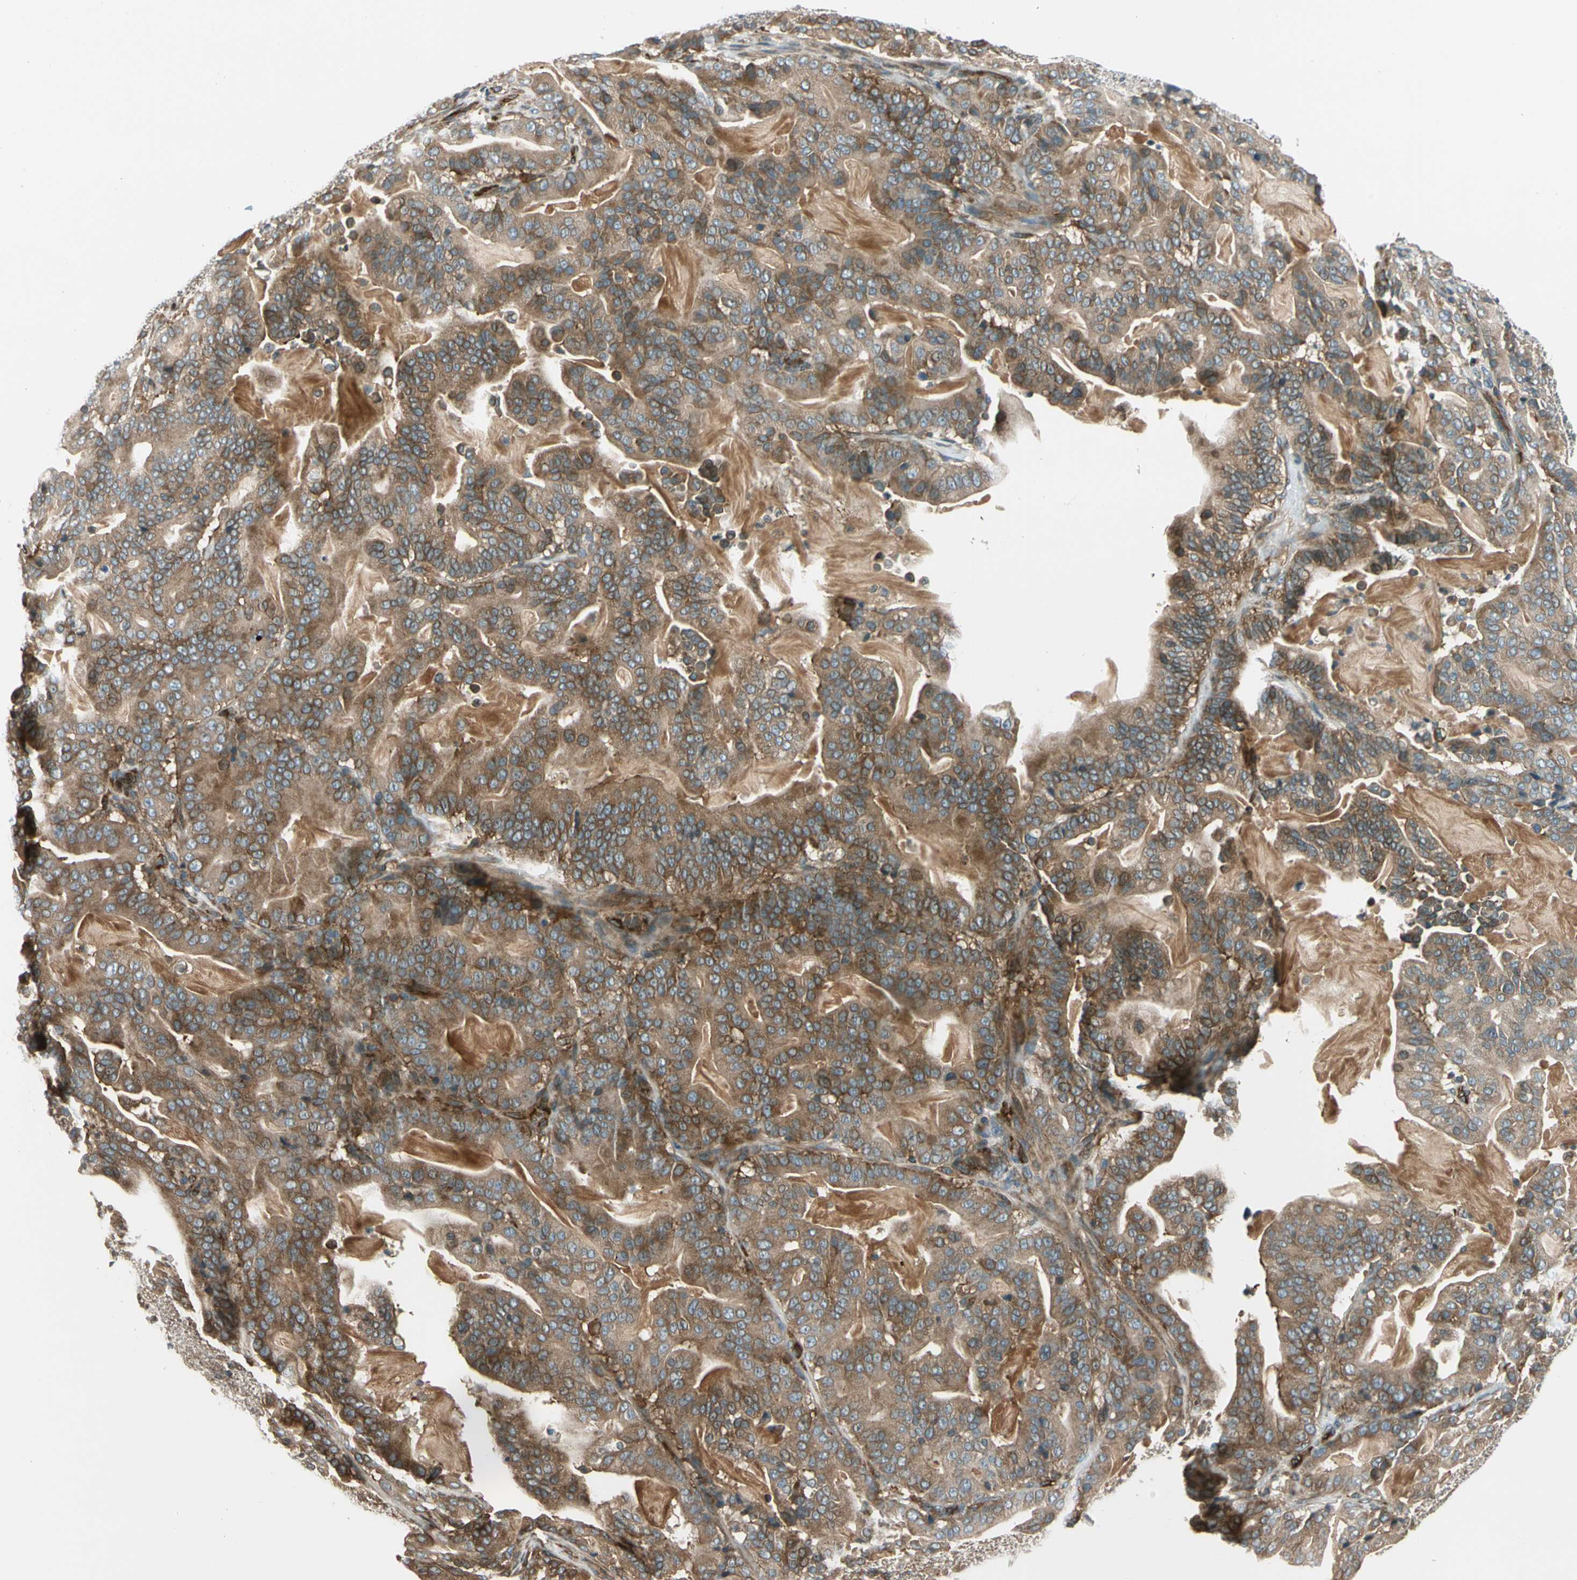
{"staining": {"intensity": "strong", "quantity": ">75%", "location": "cytoplasmic/membranous"}, "tissue": "pancreatic cancer", "cell_type": "Tumor cells", "image_type": "cancer", "snomed": [{"axis": "morphology", "description": "Adenocarcinoma, NOS"}, {"axis": "topography", "description": "Pancreas"}], "caption": "IHC of human pancreatic adenocarcinoma shows high levels of strong cytoplasmic/membranous positivity in about >75% of tumor cells. (DAB (3,3'-diaminobenzidine) = brown stain, brightfield microscopy at high magnification).", "gene": "TRIO", "patient": {"sex": "male", "age": 63}}